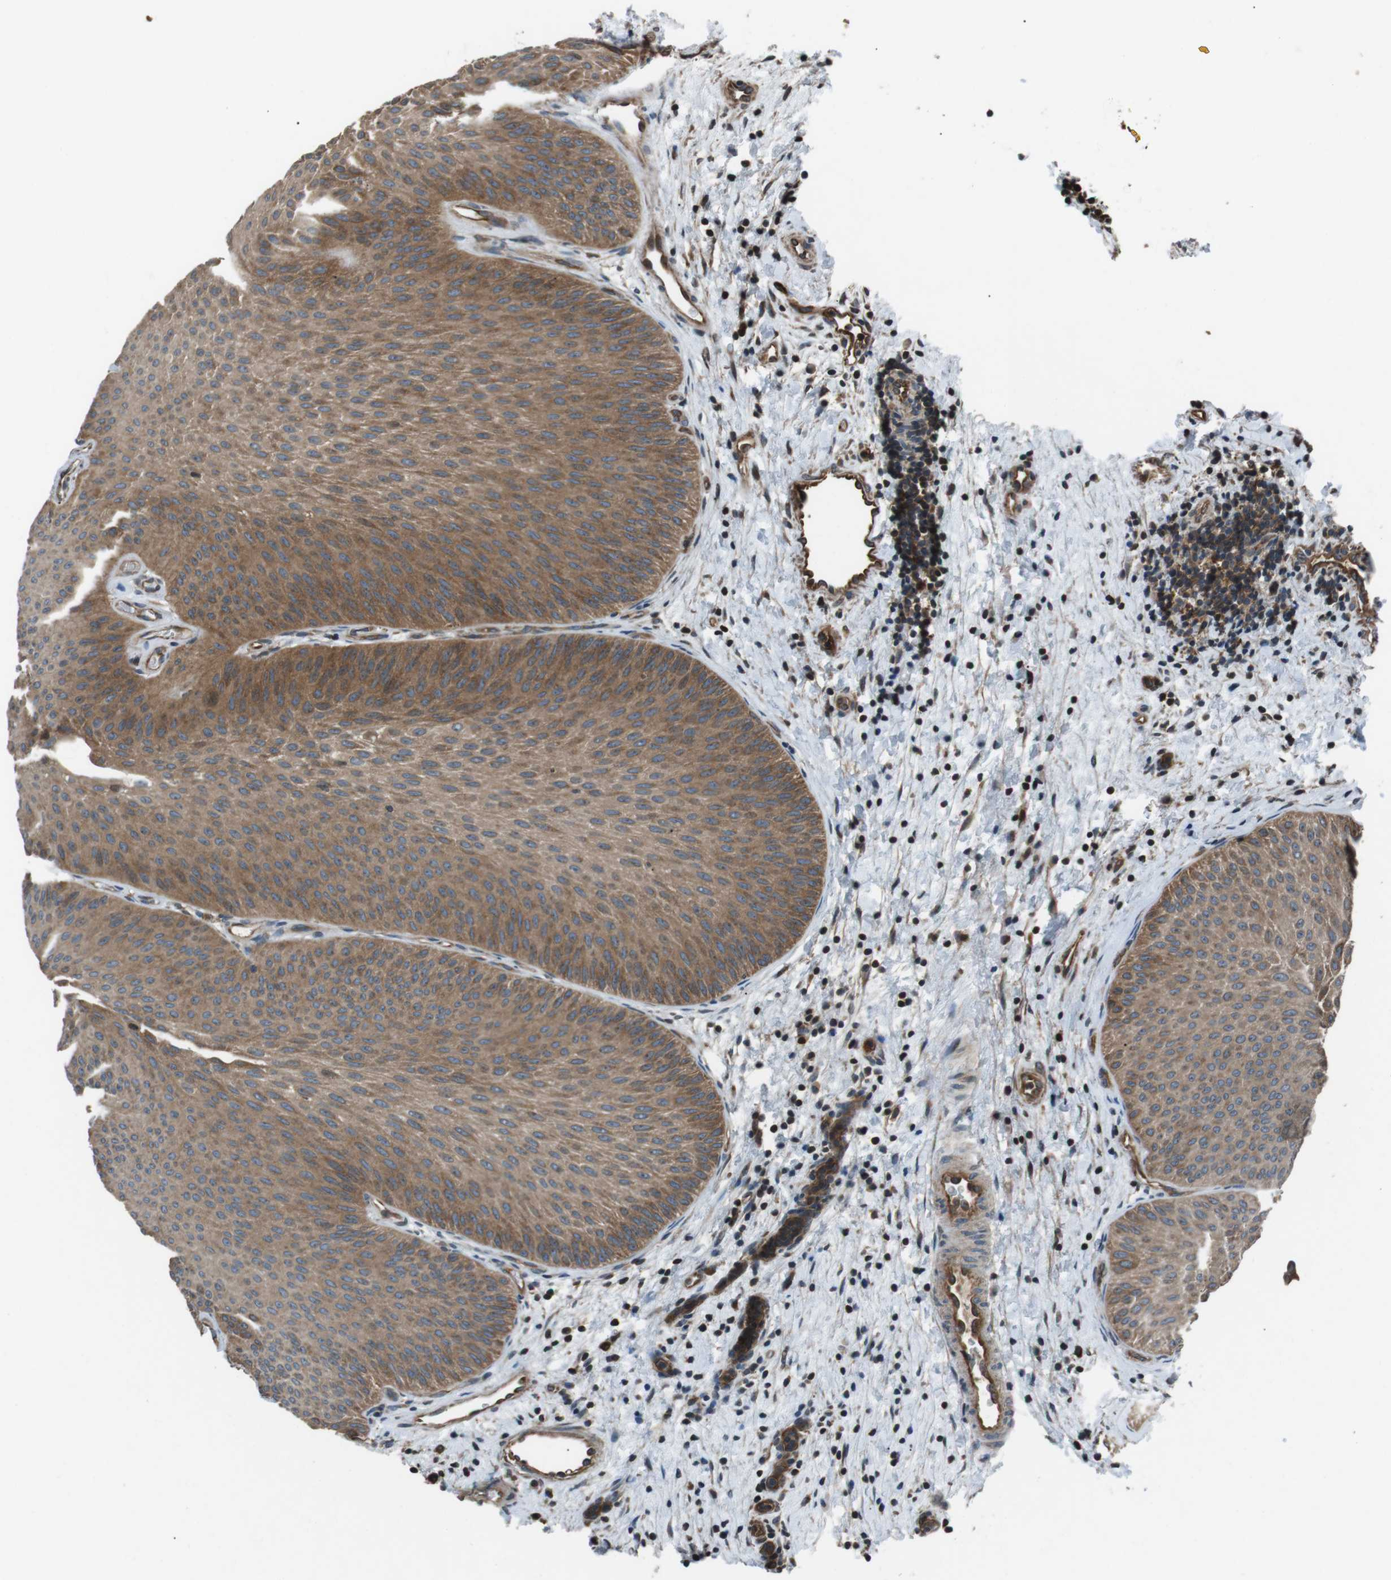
{"staining": {"intensity": "moderate", "quantity": ">75%", "location": "cytoplasmic/membranous"}, "tissue": "urothelial cancer", "cell_type": "Tumor cells", "image_type": "cancer", "snomed": [{"axis": "morphology", "description": "Urothelial carcinoma, Low grade"}, {"axis": "topography", "description": "Urinary bladder"}], "caption": "Immunohistochemistry of urothelial cancer displays medium levels of moderate cytoplasmic/membranous positivity in approximately >75% of tumor cells. (IHC, brightfield microscopy, high magnification).", "gene": "GPR161", "patient": {"sex": "female", "age": 60}}